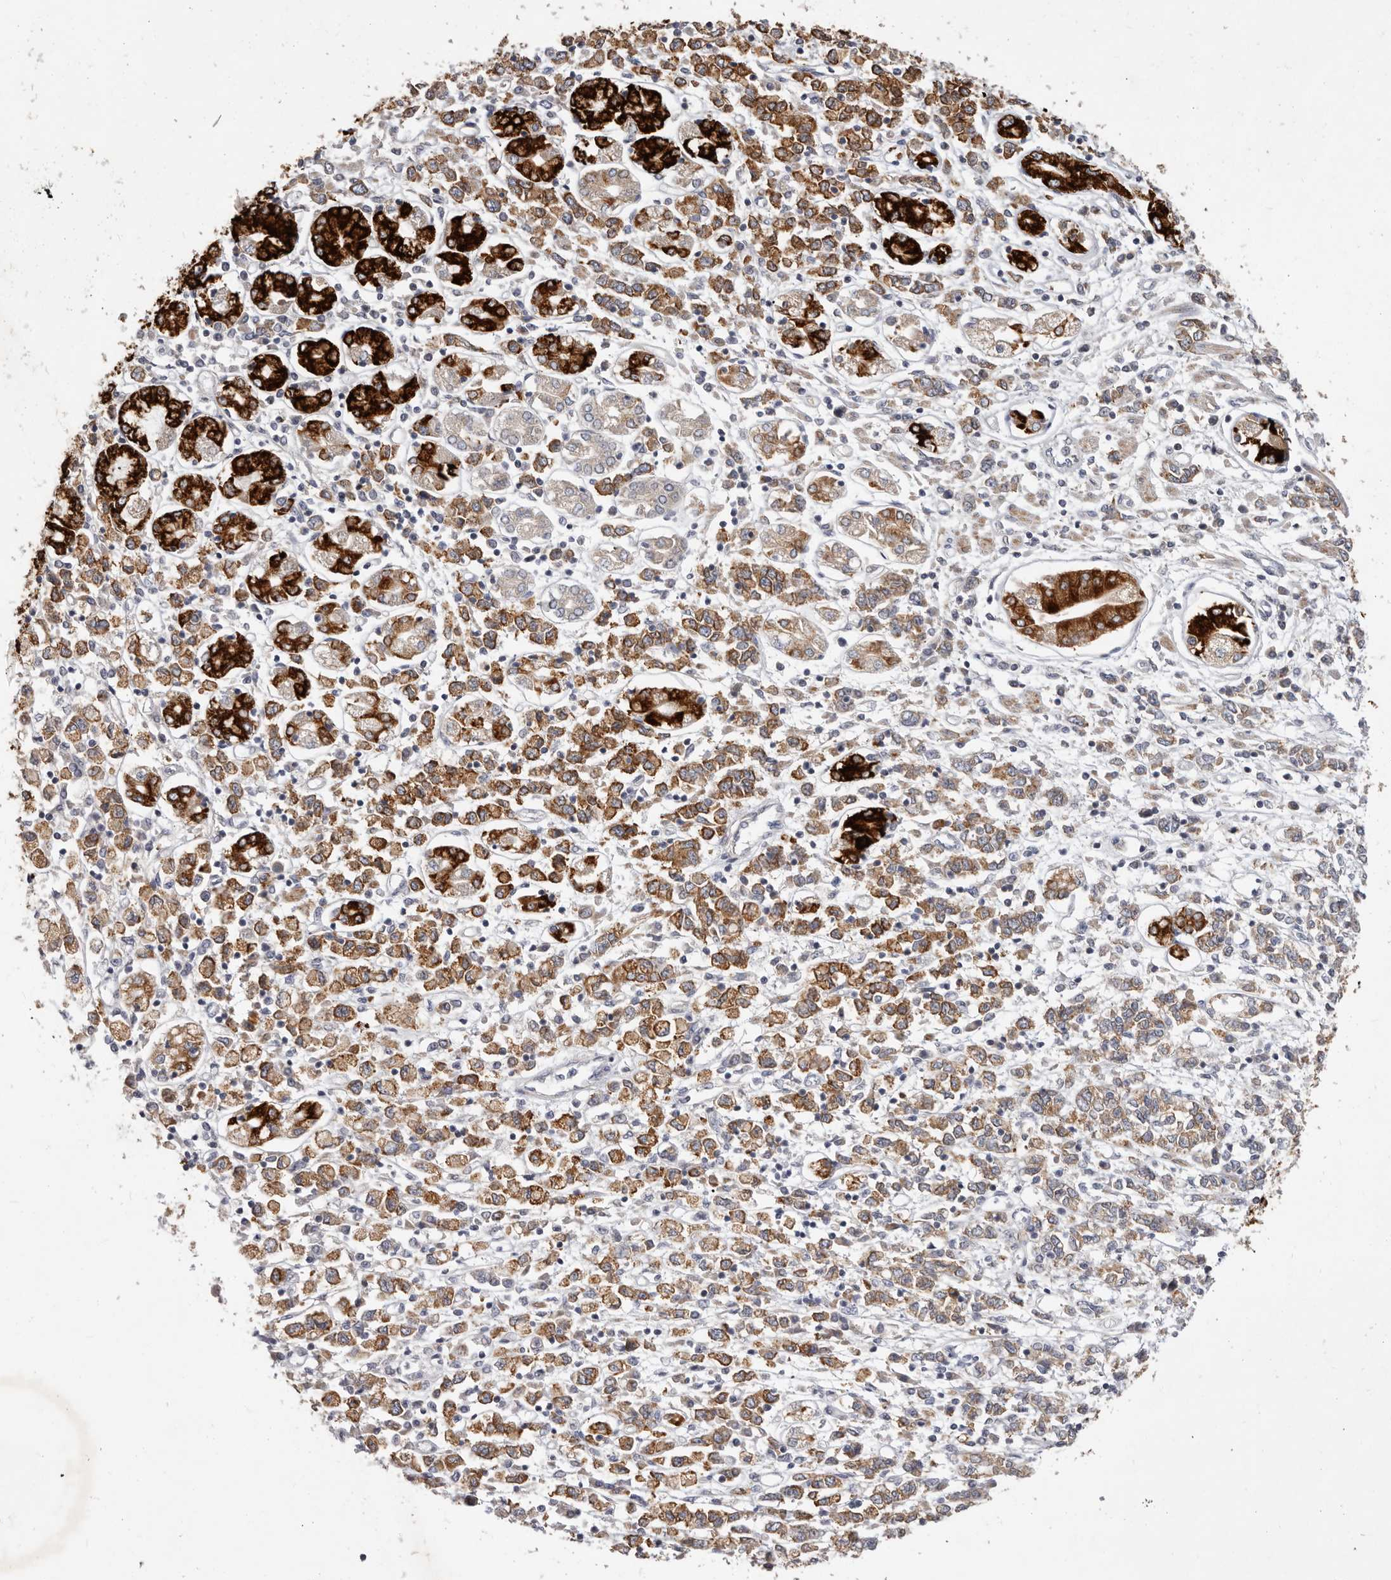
{"staining": {"intensity": "moderate", "quantity": ">75%", "location": "cytoplasmic/membranous"}, "tissue": "stomach cancer", "cell_type": "Tumor cells", "image_type": "cancer", "snomed": [{"axis": "morphology", "description": "Adenocarcinoma, NOS"}, {"axis": "topography", "description": "Stomach"}], "caption": "This is an image of immunohistochemistry (IHC) staining of stomach cancer (adenocarcinoma), which shows moderate staining in the cytoplasmic/membranous of tumor cells.", "gene": "TFB2M", "patient": {"sex": "female", "age": 76}}